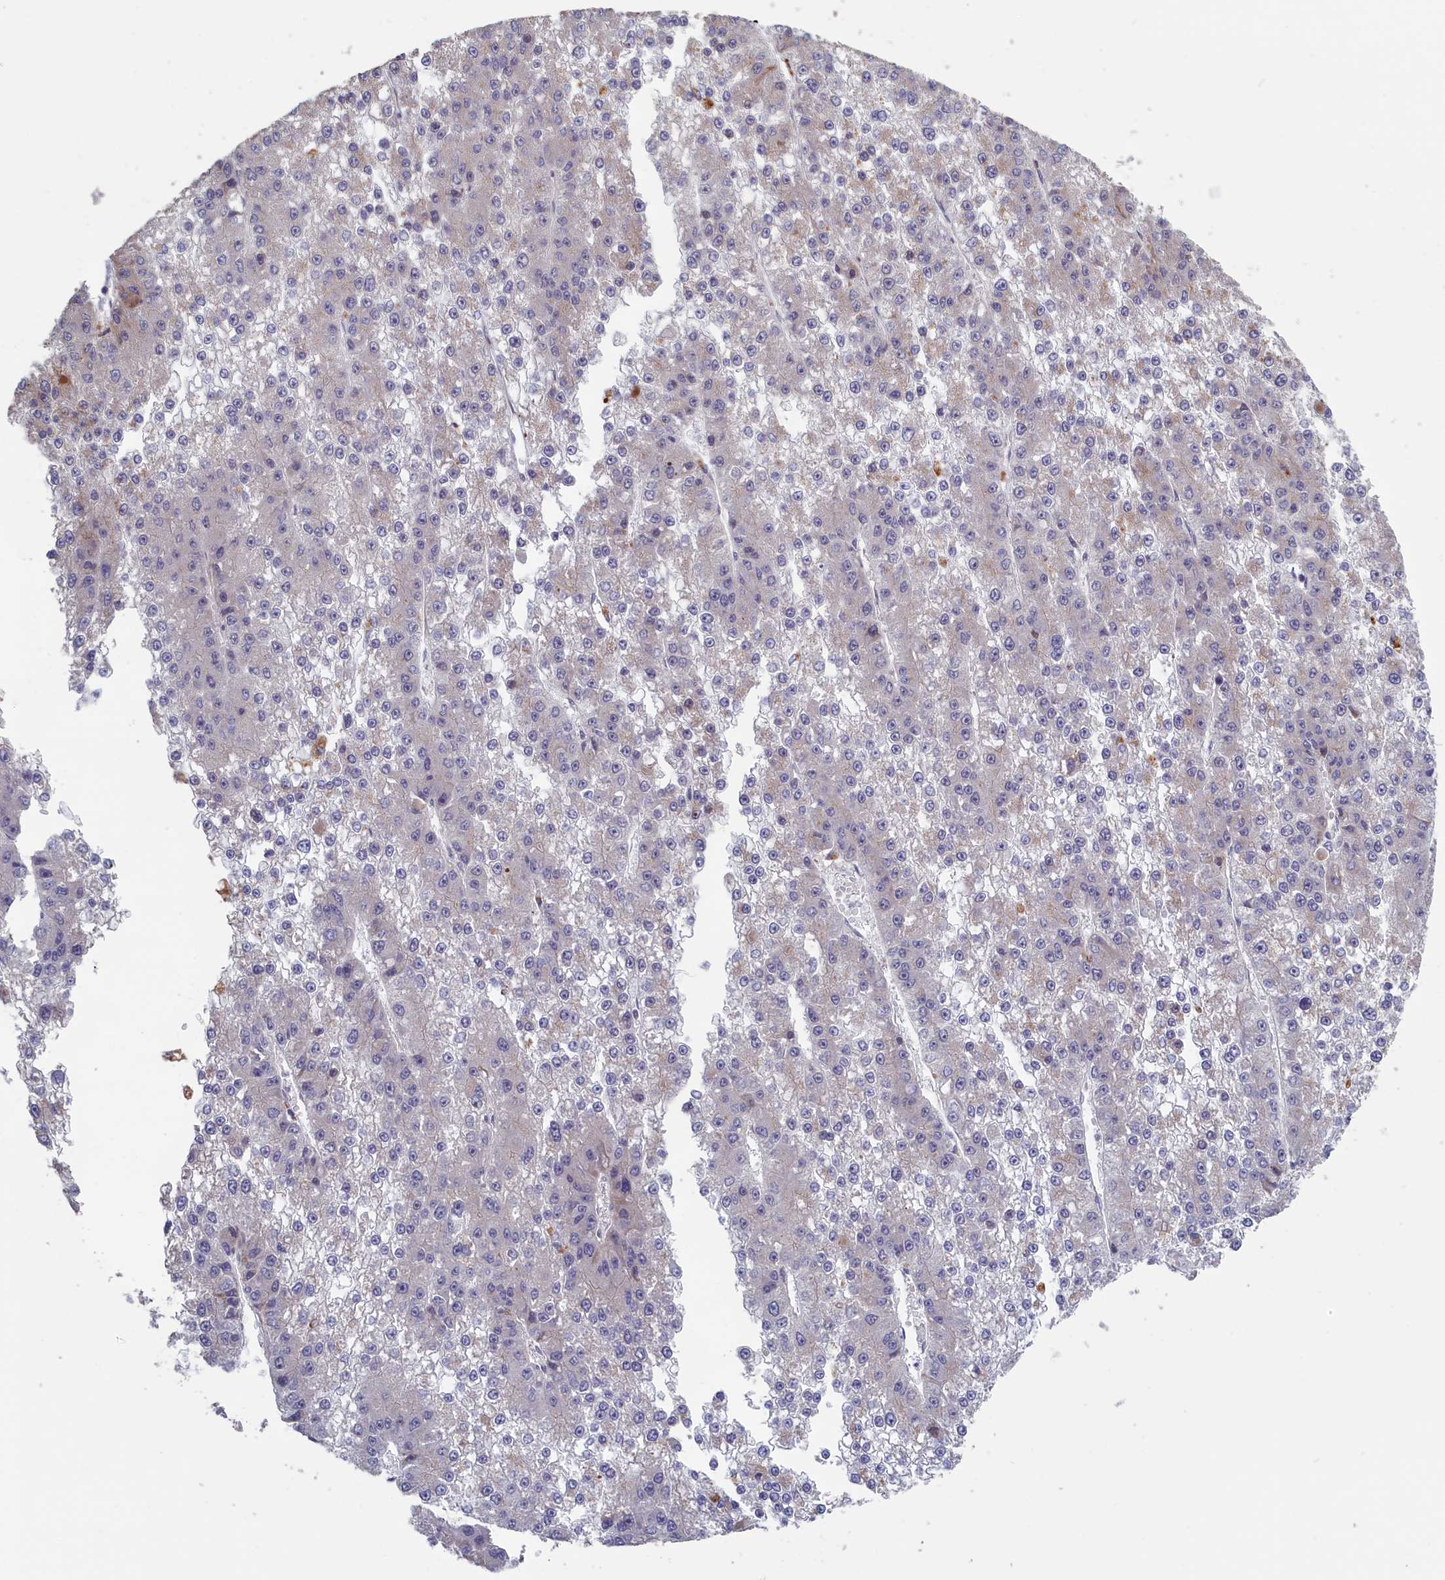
{"staining": {"intensity": "negative", "quantity": "none", "location": "none"}, "tissue": "liver cancer", "cell_type": "Tumor cells", "image_type": "cancer", "snomed": [{"axis": "morphology", "description": "Carcinoma, Hepatocellular, NOS"}, {"axis": "topography", "description": "Liver"}], "caption": "Tumor cells show no significant expression in liver cancer (hepatocellular carcinoma). (Immunohistochemistry, brightfield microscopy, high magnification).", "gene": "LSG1", "patient": {"sex": "female", "age": 73}}